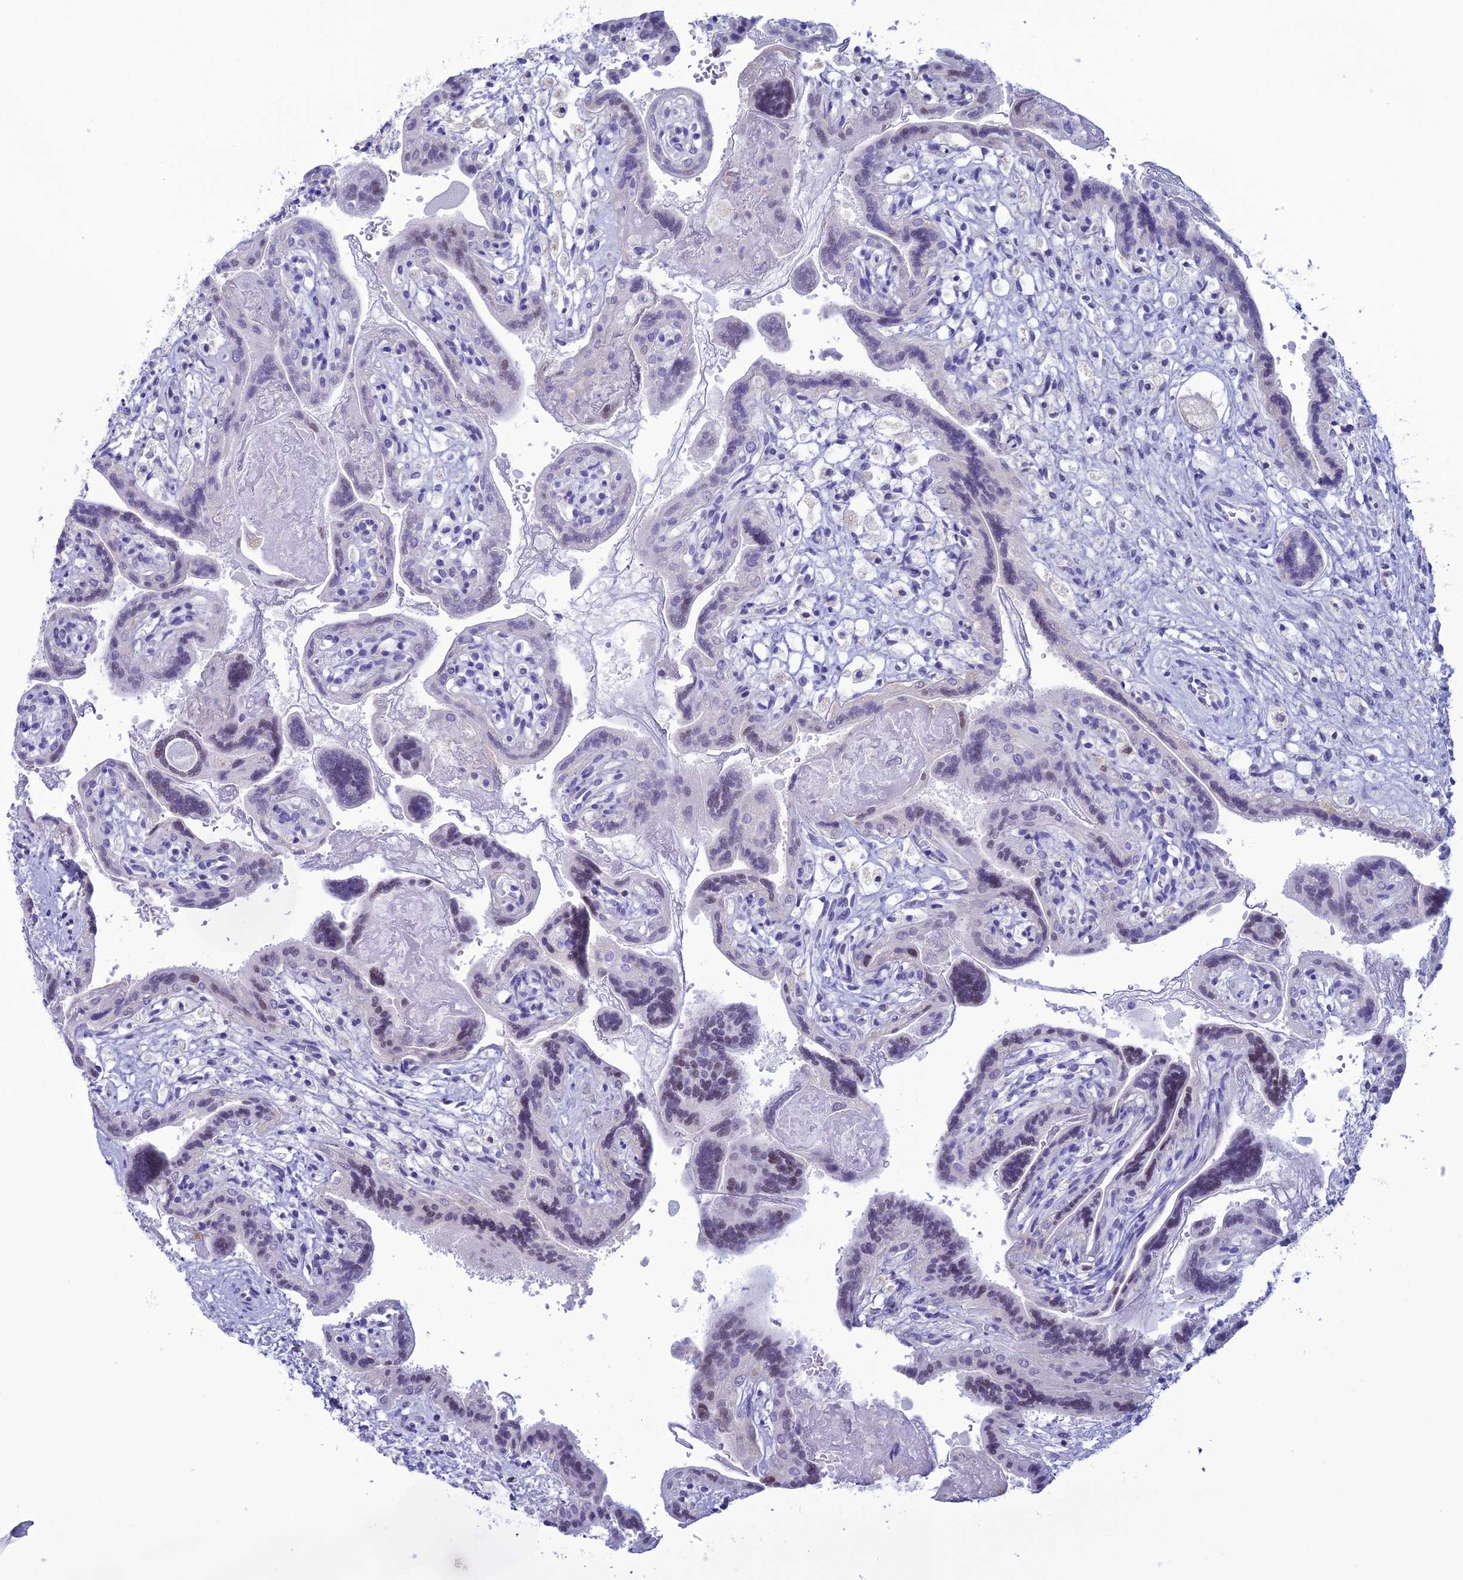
{"staining": {"intensity": "weak", "quantity": "<25%", "location": "nuclear"}, "tissue": "placenta", "cell_type": "Decidual cells", "image_type": "normal", "snomed": [{"axis": "morphology", "description": "Normal tissue, NOS"}, {"axis": "topography", "description": "Placenta"}], "caption": "This is a photomicrograph of immunohistochemistry (IHC) staining of benign placenta, which shows no staining in decidual cells. (Brightfield microscopy of DAB immunohistochemistry (IHC) at high magnification).", "gene": "CFAP210", "patient": {"sex": "female", "age": 37}}